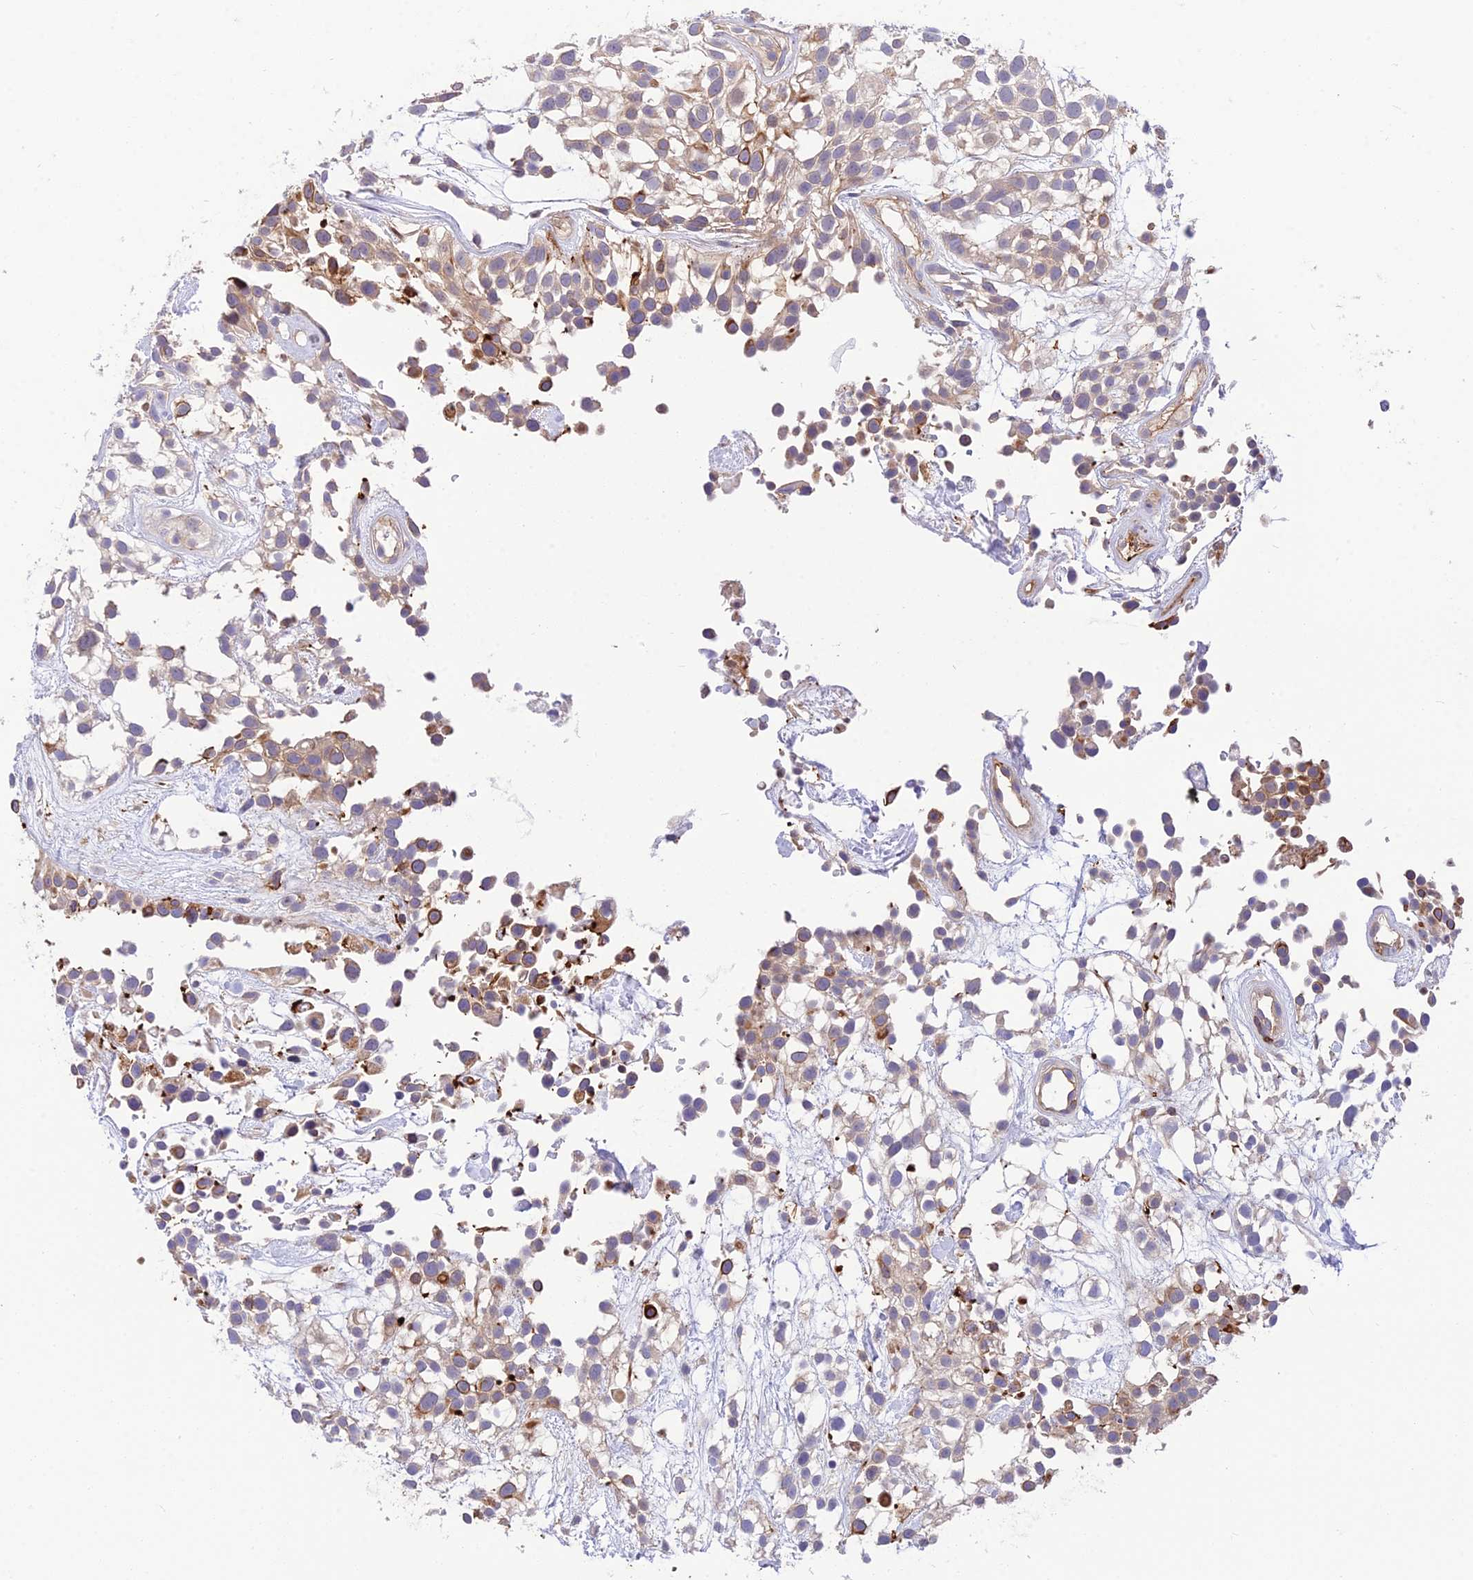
{"staining": {"intensity": "moderate", "quantity": "<25%", "location": "cytoplasmic/membranous"}, "tissue": "urothelial cancer", "cell_type": "Tumor cells", "image_type": "cancer", "snomed": [{"axis": "morphology", "description": "Urothelial carcinoma, High grade"}, {"axis": "topography", "description": "Urinary bladder"}], "caption": "Moderate cytoplasmic/membranous positivity for a protein is appreciated in approximately <25% of tumor cells of high-grade urothelial carcinoma using immunohistochemistry (IHC).", "gene": "TRIM43B", "patient": {"sex": "male", "age": 56}}